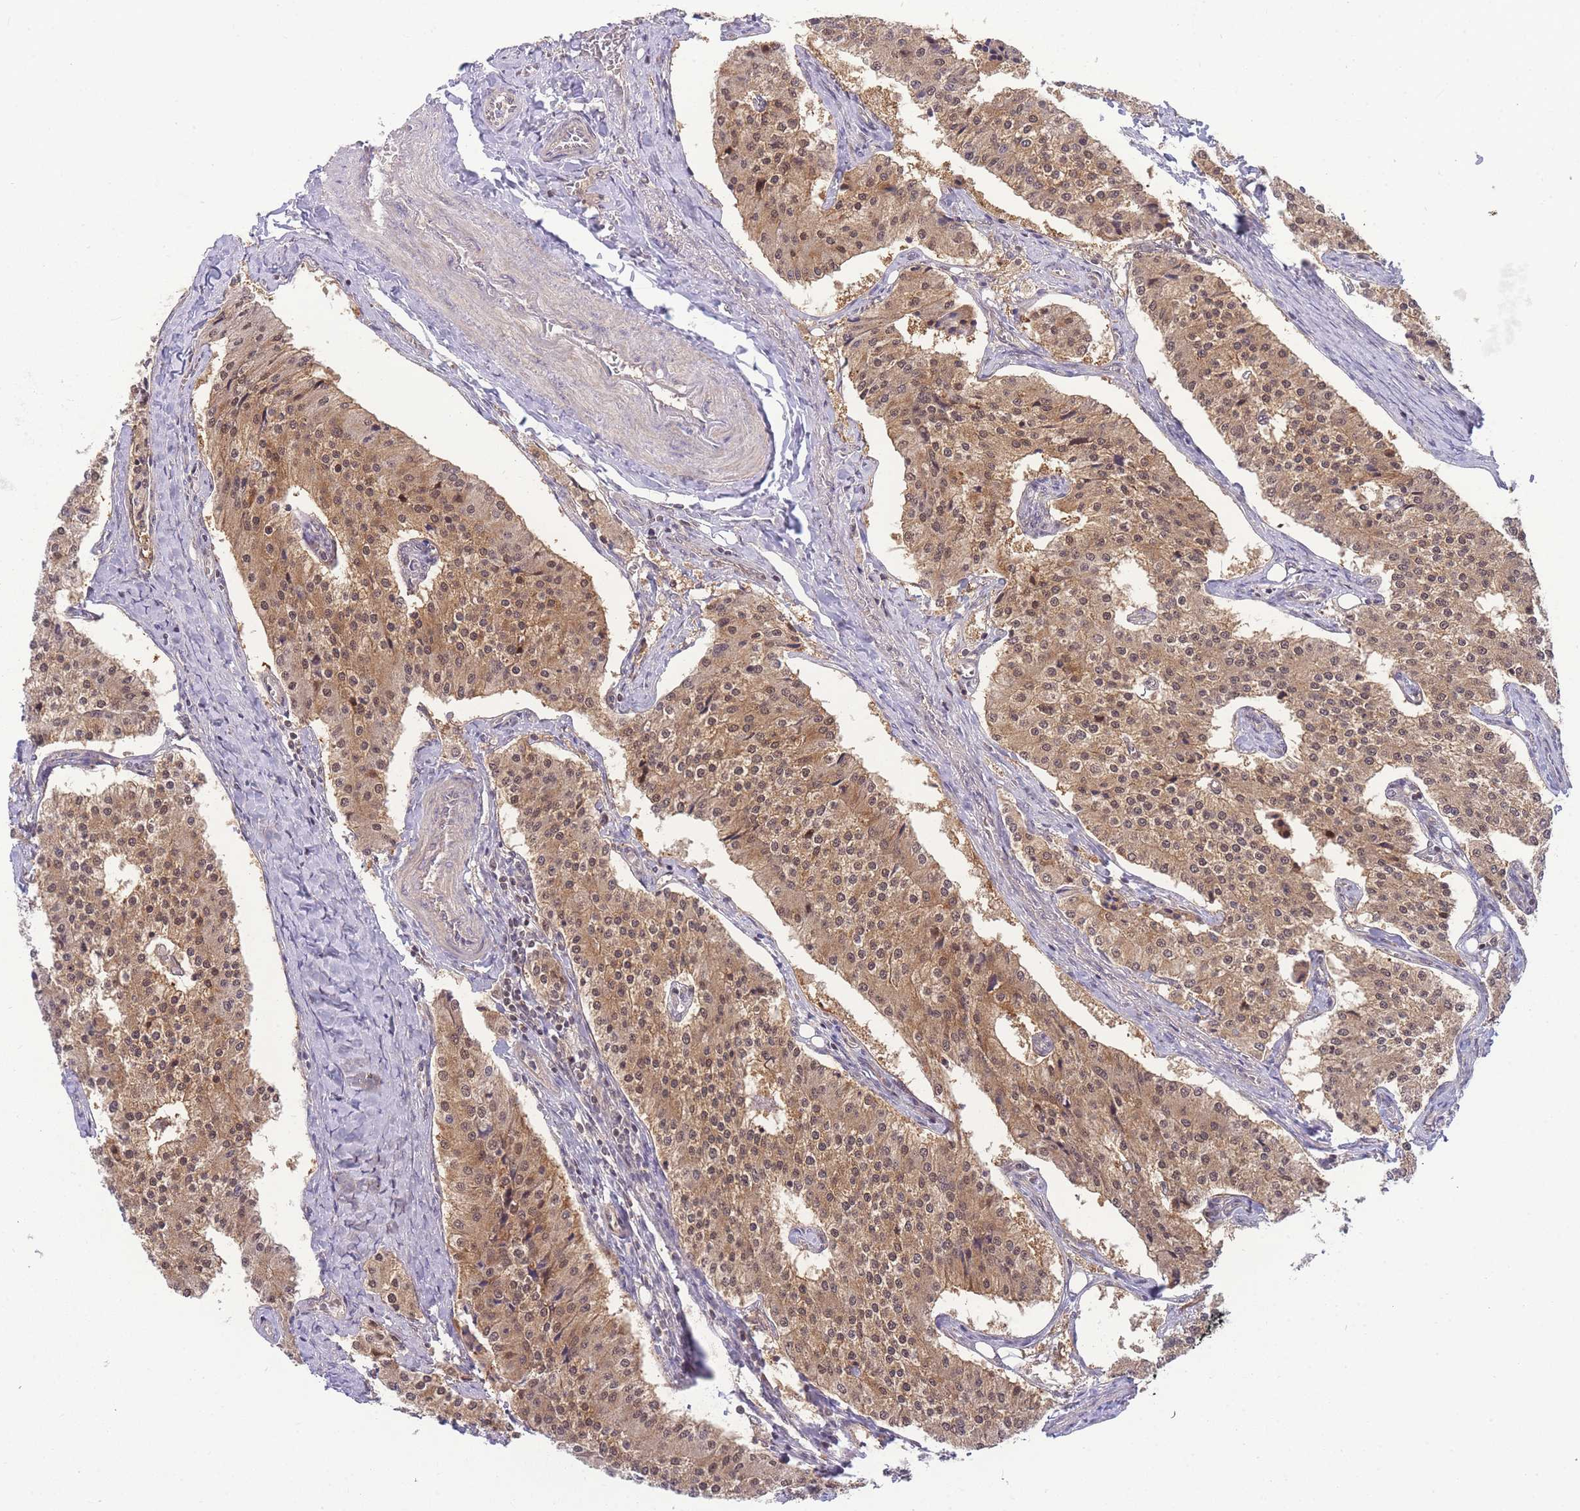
{"staining": {"intensity": "moderate", "quantity": ">75%", "location": "cytoplasmic/membranous,nuclear"}, "tissue": "carcinoid", "cell_type": "Tumor cells", "image_type": "cancer", "snomed": [{"axis": "morphology", "description": "Carcinoid, malignant, NOS"}, {"axis": "topography", "description": "Colon"}], "caption": "Protein staining of malignant carcinoid tissue shows moderate cytoplasmic/membranous and nuclear expression in approximately >75% of tumor cells.", "gene": "KIAA1191", "patient": {"sex": "female", "age": 52}}